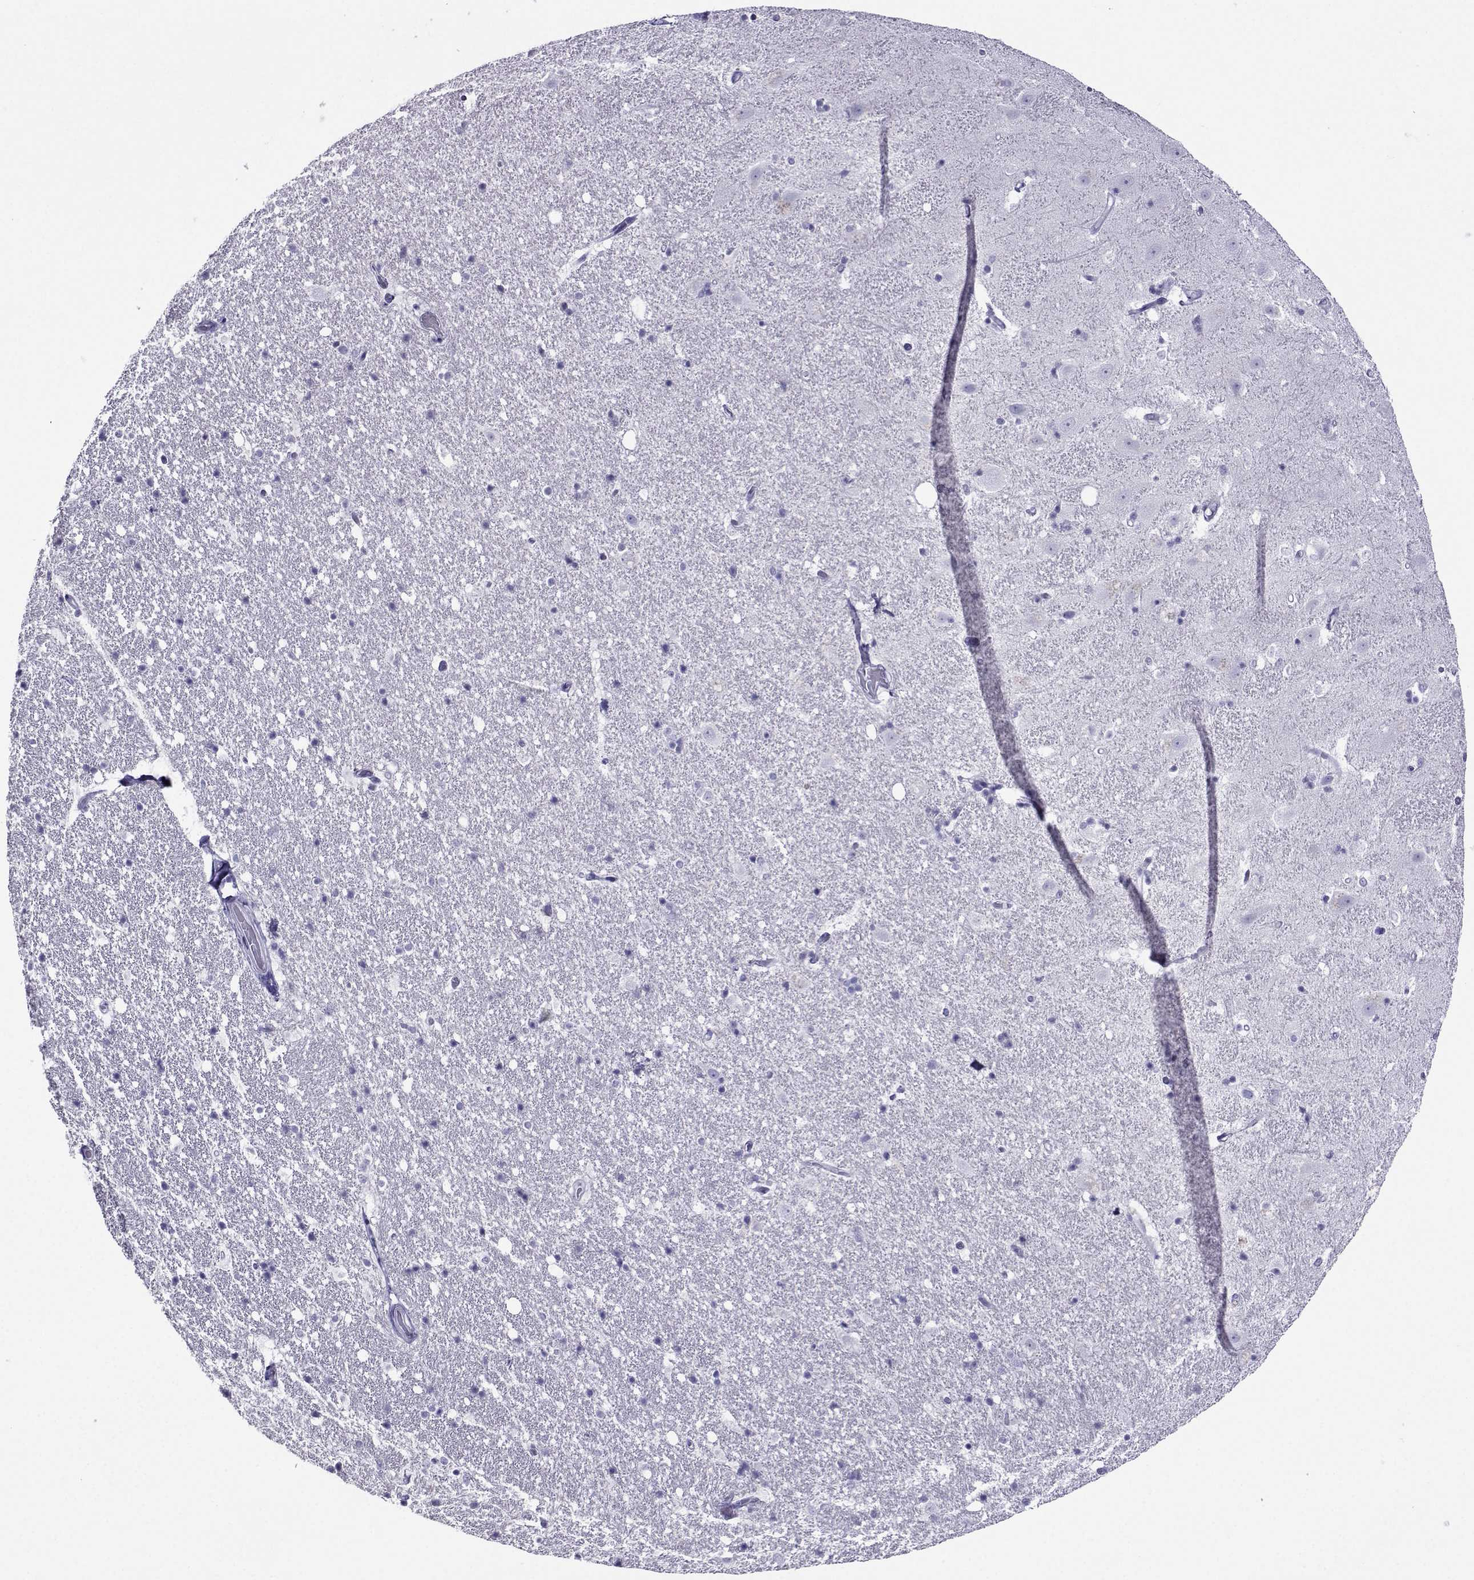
{"staining": {"intensity": "negative", "quantity": "none", "location": "none"}, "tissue": "hippocampus", "cell_type": "Glial cells", "image_type": "normal", "snomed": [{"axis": "morphology", "description": "Normal tissue, NOS"}, {"axis": "topography", "description": "Hippocampus"}], "caption": "Micrograph shows no significant protein positivity in glial cells of unremarkable hippocampus.", "gene": "CRYBB1", "patient": {"sex": "male", "age": 49}}